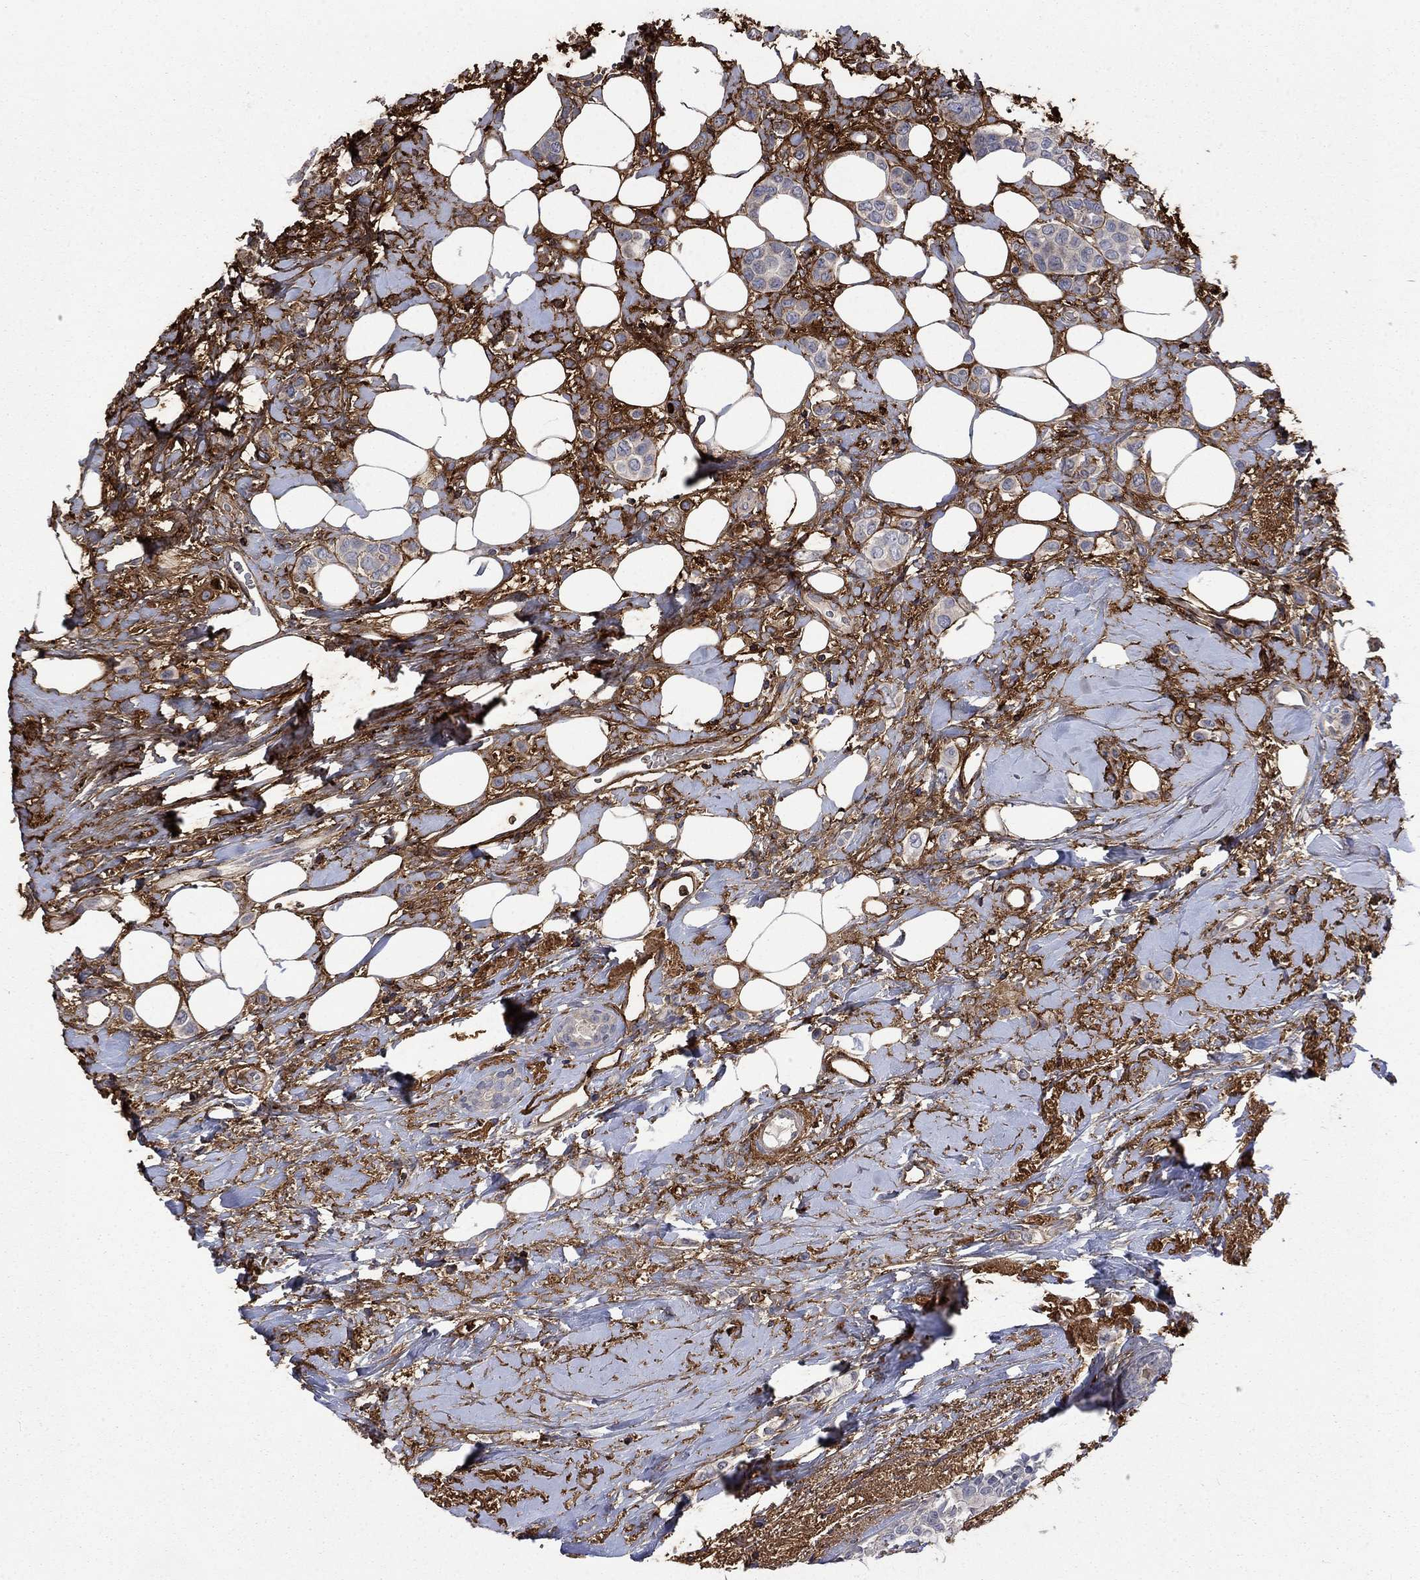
{"staining": {"intensity": "negative", "quantity": "none", "location": "none"}, "tissue": "breast cancer", "cell_type": "Tumor cells", "image_type": "cancer", "snomed": [{"axis": "morphology", "description": "Lobular carcinoma"}, {"axis": "topography", "description": "Breast"}], "caption": "Human breast lobular carcinoma stained for a protein using immunohistochemistry (IHC) exhibits no positivity in tumor cells.", "gene": "VCAN", "patient": {"sex": "female", "age": 66}}